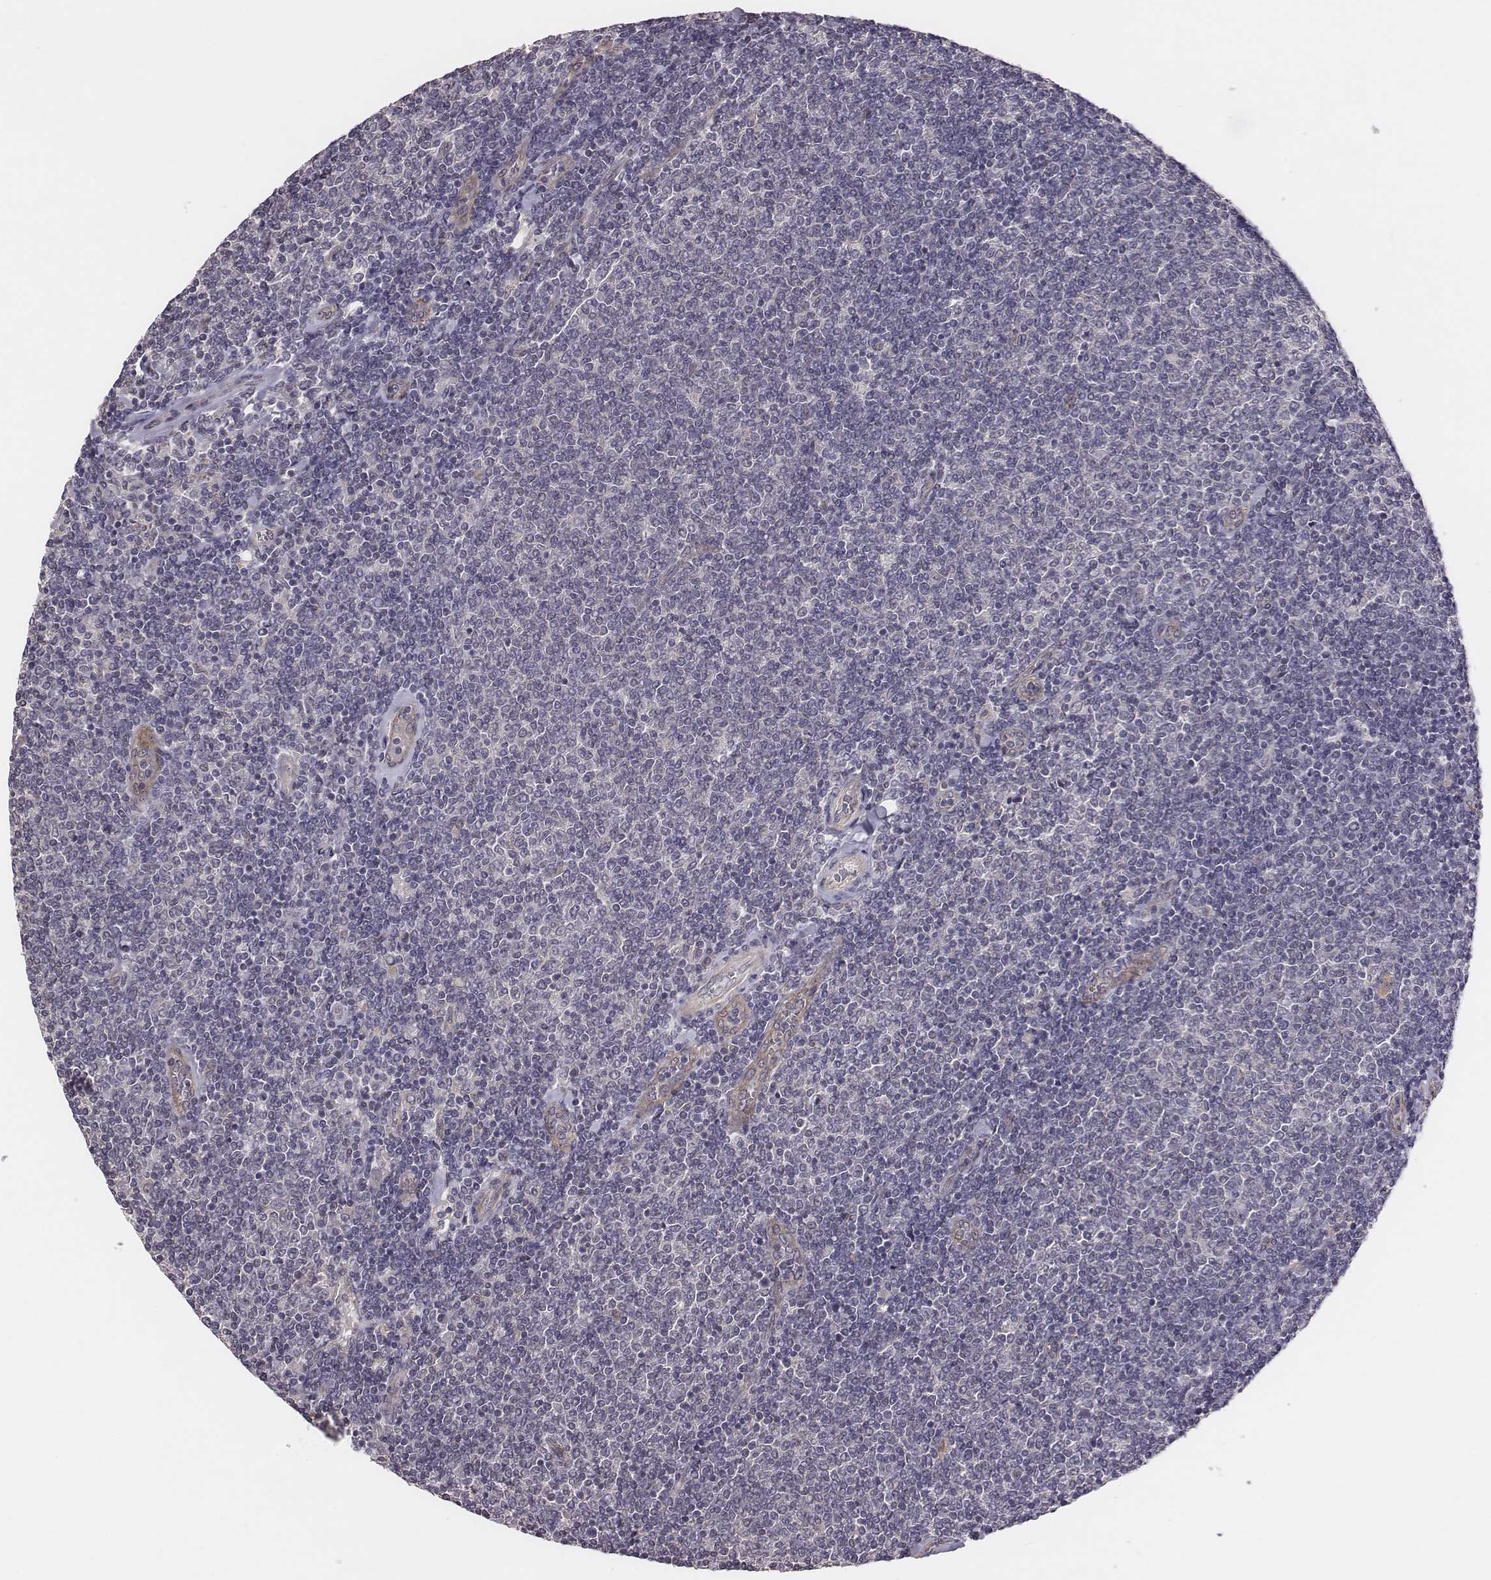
{"staining": {"intensity": "negative", "quantity": "none", "location": "none"}, "tissue": "lymphoma", "cell_type": "Tumor cells", "image_type": "cancer", "snomed": [{"axis": "morphology", "description": "Malignant lymphoma, non-Hodgkin's type, Low grade"}, {"axis": "topography", "description": "Lymph node"}], "caption": "Immunohistochemistry (IHC) micrograph of neoplastic tissue: low-grade malignant lymphoma, non-Hodgkin's type stained with DAB (3,3'-diaminobenzidine) reveals no significant protein positivity in tumor cells.", "gene": "SCARF1", "patient": {"sex": "male", "age": 52}}